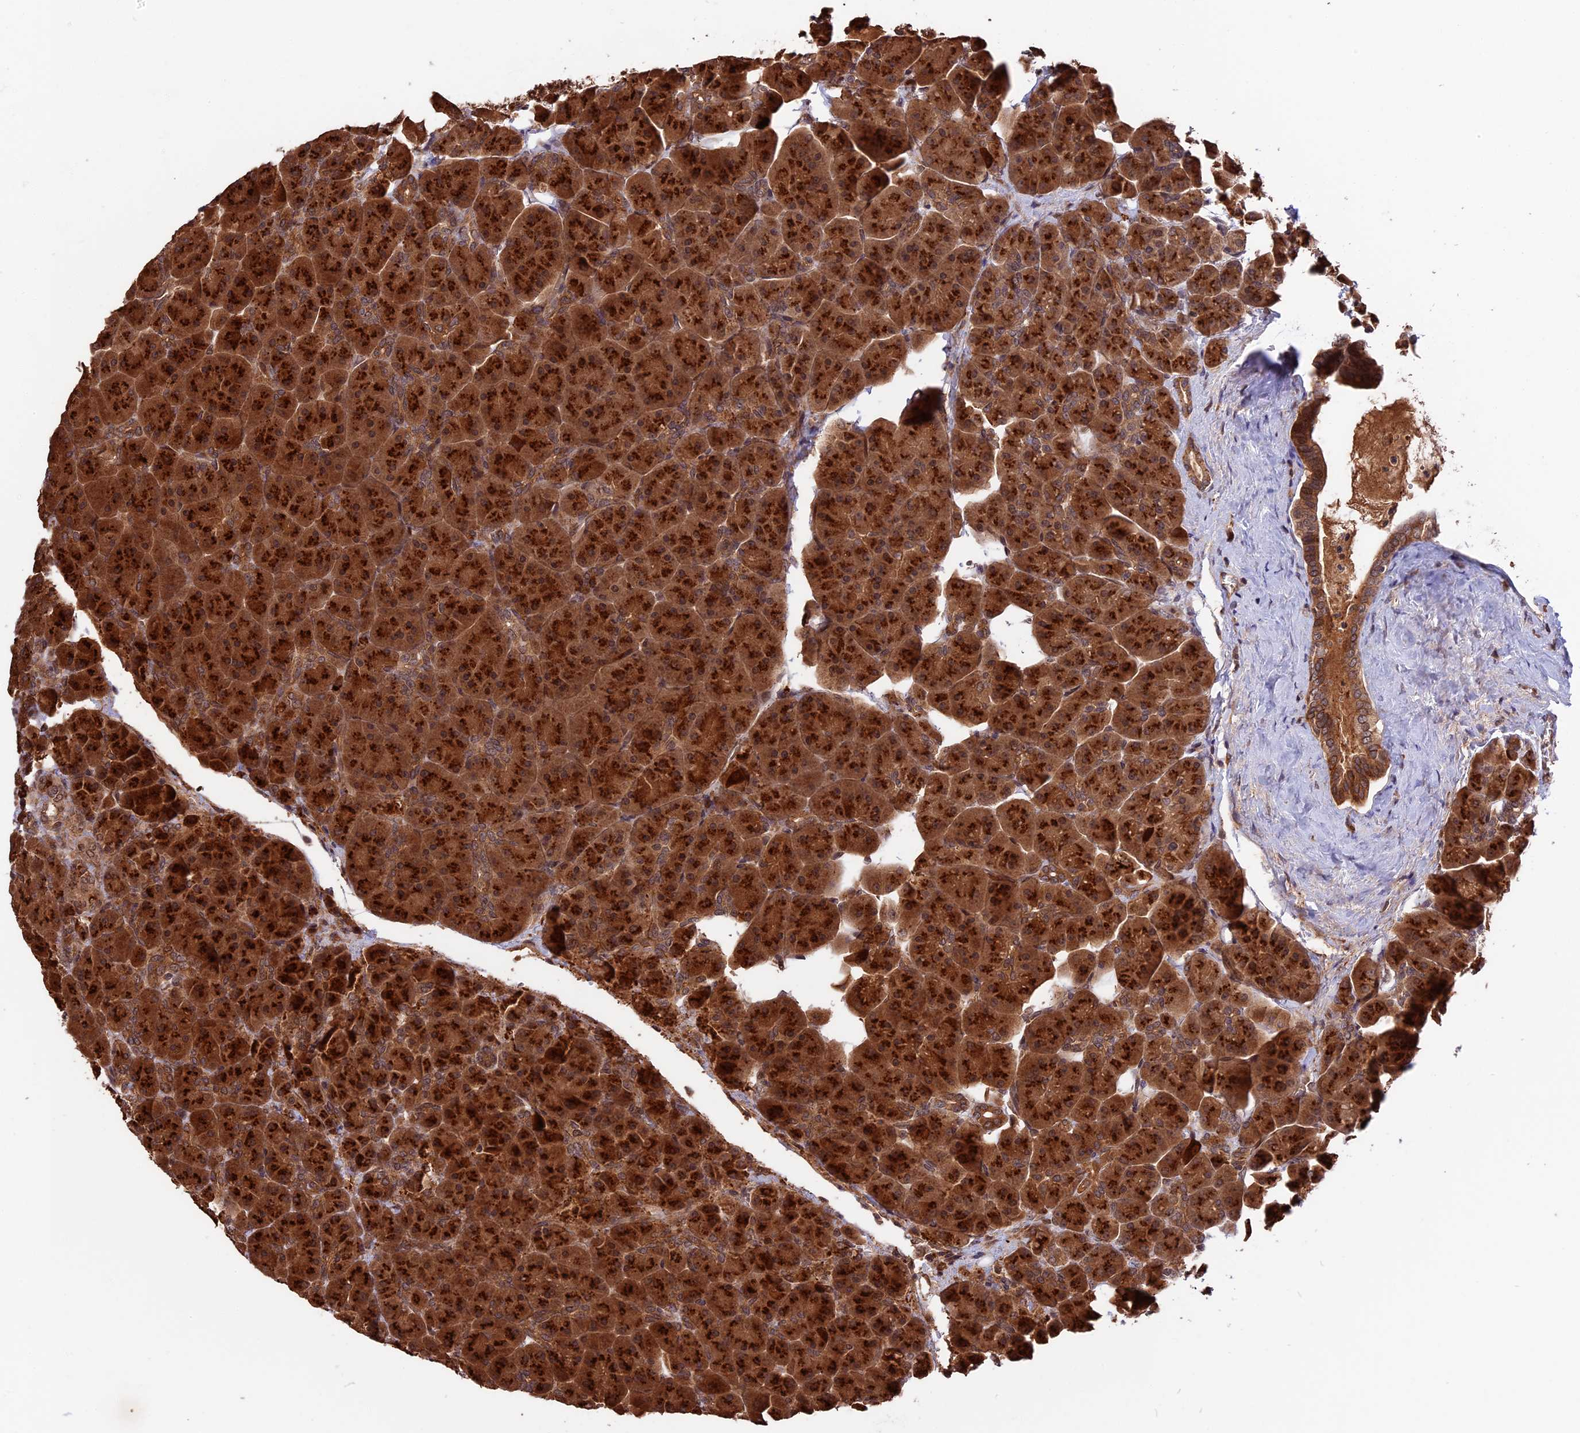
{"staining": {"intensity": "strong", "quantity": ">75%", "location": "cytoplasmic/membranous"}, "tissue": "pancreas", "cell_type": "Exocrine glandular cells", "image_type": "normal", "snomed": [{"axis": "morphology", "description": "Normal tissue, NOS"}, {"axis": "topography", "description": "Pancreas"}], "caption": "This histopathology image reveals immunohistochemistry (IHC) staining of unremarkable human pancreas, with high strong cytoplasmic/membranous positivity in about >75% of exocrine glandular cells.", "gene": "ESCO1", "patient": {"sex": "male", "age": 66}}